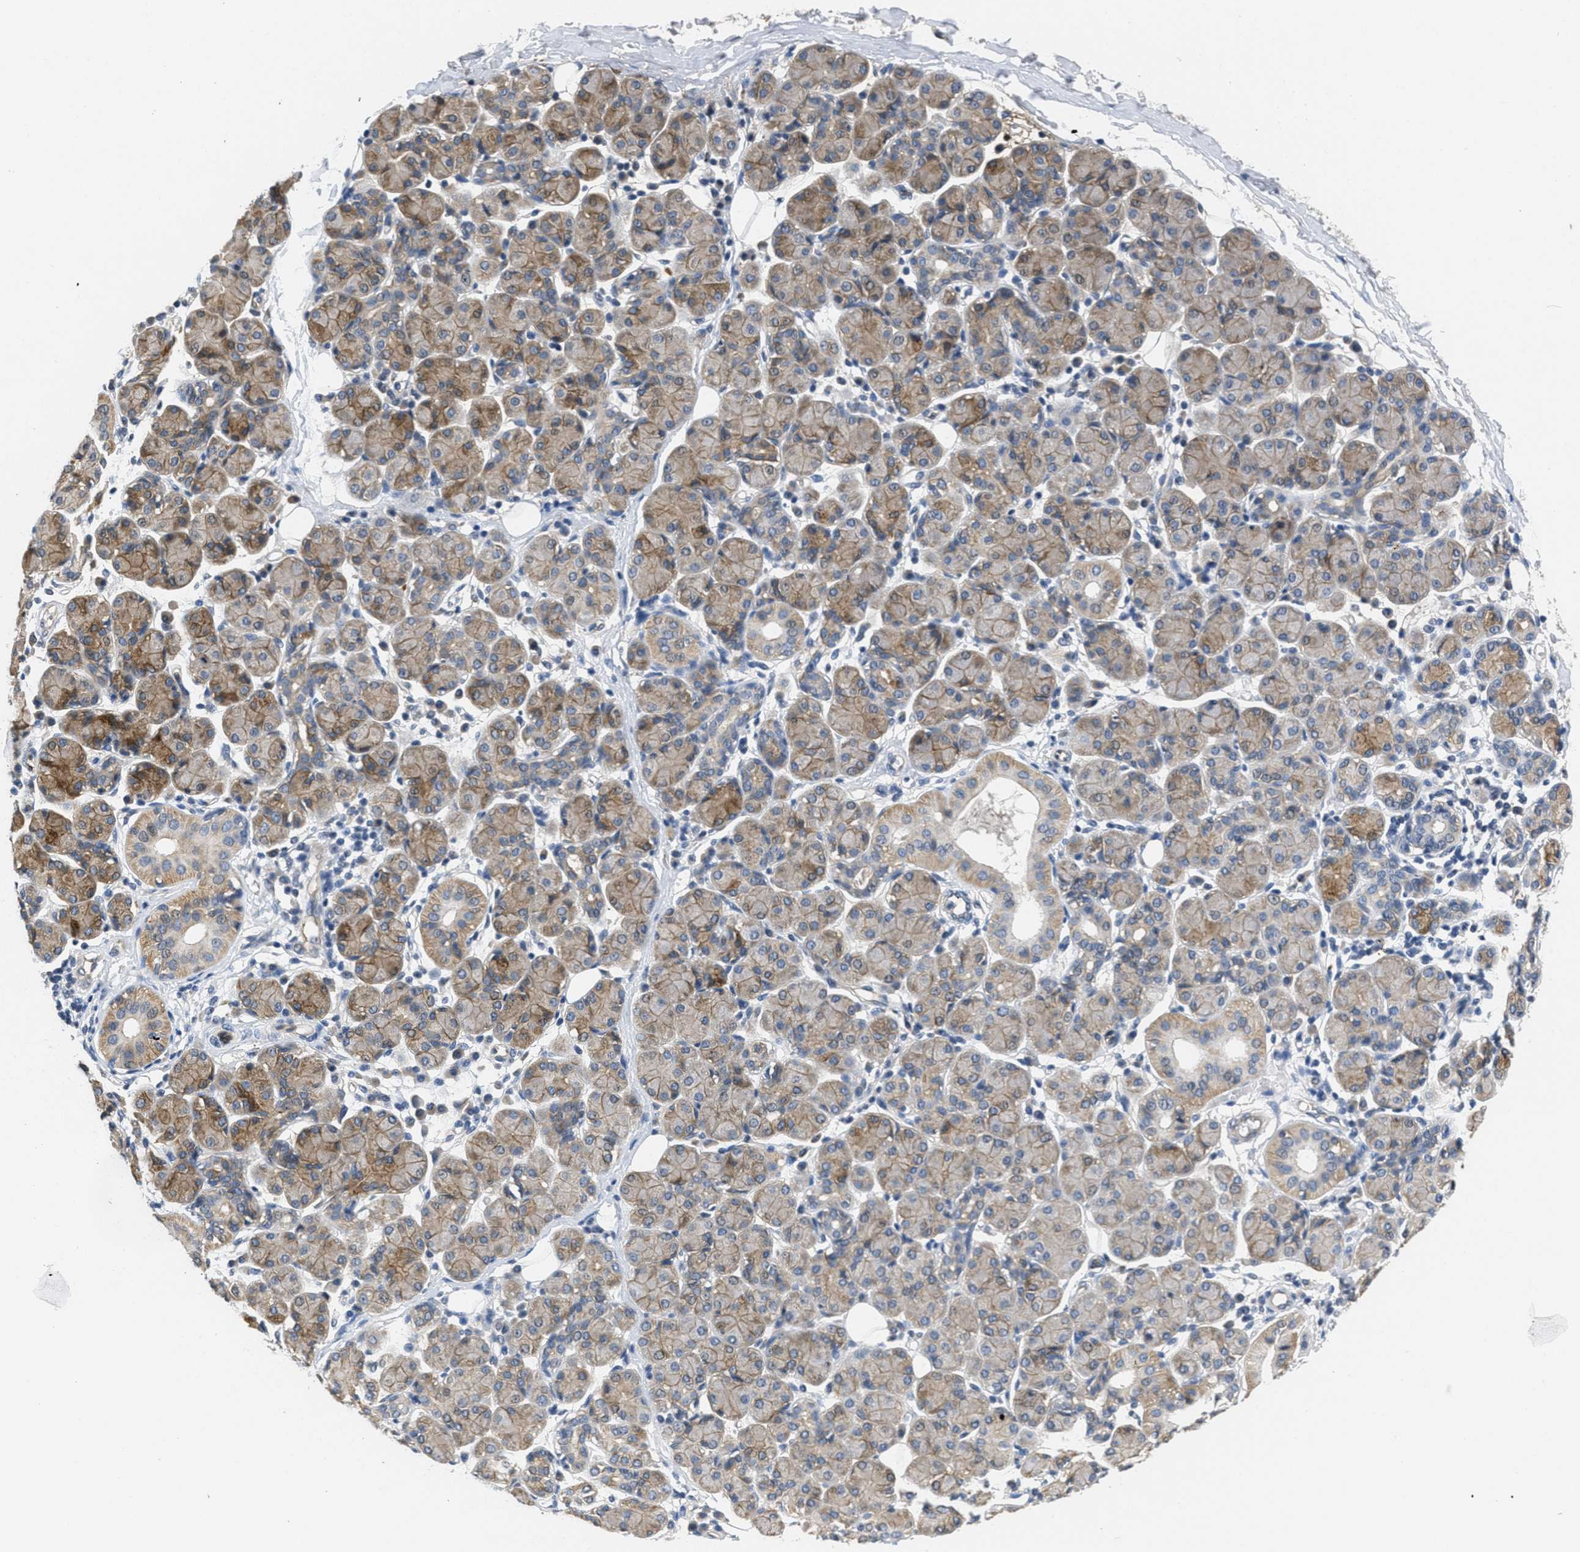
{"staining": {"intensity": "moderate", "quantity": "25%-75%", "location": "cytoplasmic/membranous"}, "tissue": "salivary gland", "cell_type": "Glandular cells", "image_type": "normal", "snomed": [{"axis": "morphology", "description": "Normal tissue, NOS"}, {"axis": "morphology", "description": "Inflammation, NOS"}, {"axis": "topography", "description": "Lymph node"}, {"axis": "topography", "description": "Salivary gland"}], "caption": "Benign salivary gland exhibits moderate cytoplasmic/membranous expression in approximately 25%-75% of glandular cells.", "gene": "ANGPT1", "patient": {"sex": "male", "age": 3}}